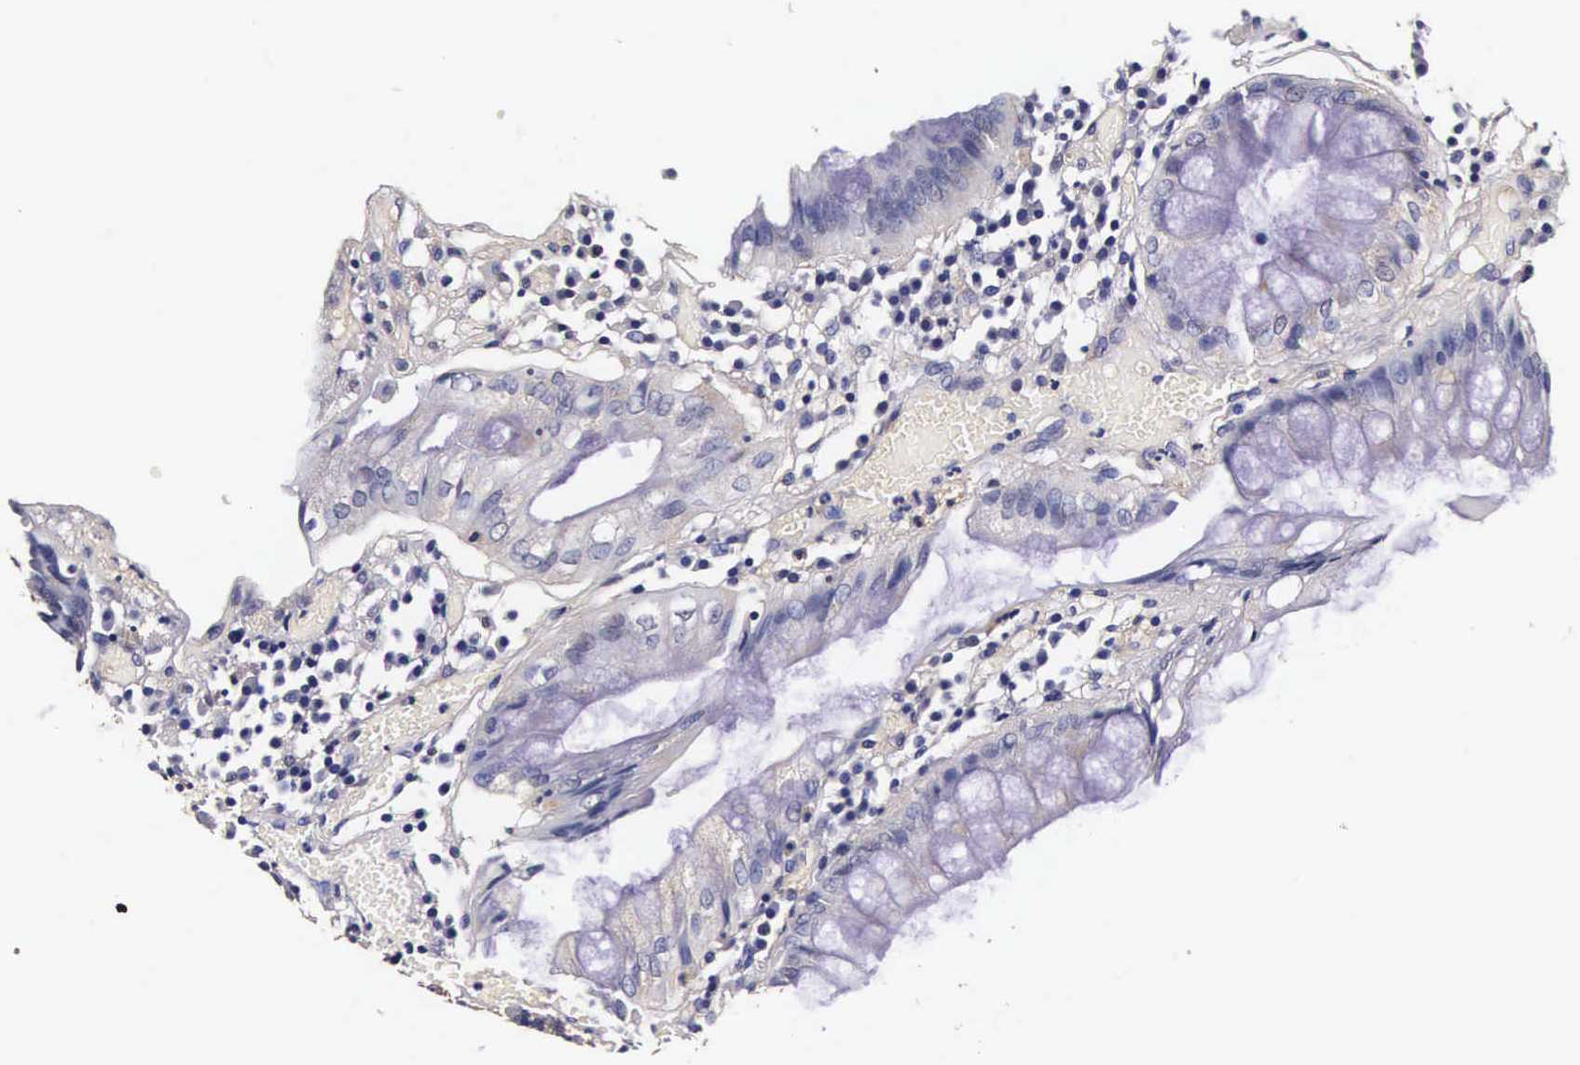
{"staining": {"intensity": "moderate", "quantity": "25%-75%", "location": "cytoplasmic/membranous"}, "tissue": "colorectal cancer", "cell_type": "Tumor cells", "image_type": "cancer", "snomed": [{"axis": "morphology", "description": "Adenocarcinoma, NOS"}, {"axis": "topography", "description": "Rectum"}], "caption": "Immunohistochemistry staining of colorectal cancer (adenocarcinoma), which displays medium levels of moderate cytoplasmic/membranous staining in approximately 25%-75% of tumor cells indicating moderate cytoplasmic/membranous protein expression. The staining was performed using DAB (3,3'-diaminobenzidine) (brown) for protein detection and nuclei were counterstained in hematoxylin (blue).", "gene": "TECPR2", "patient": {"sex": "female", "age": 98}}